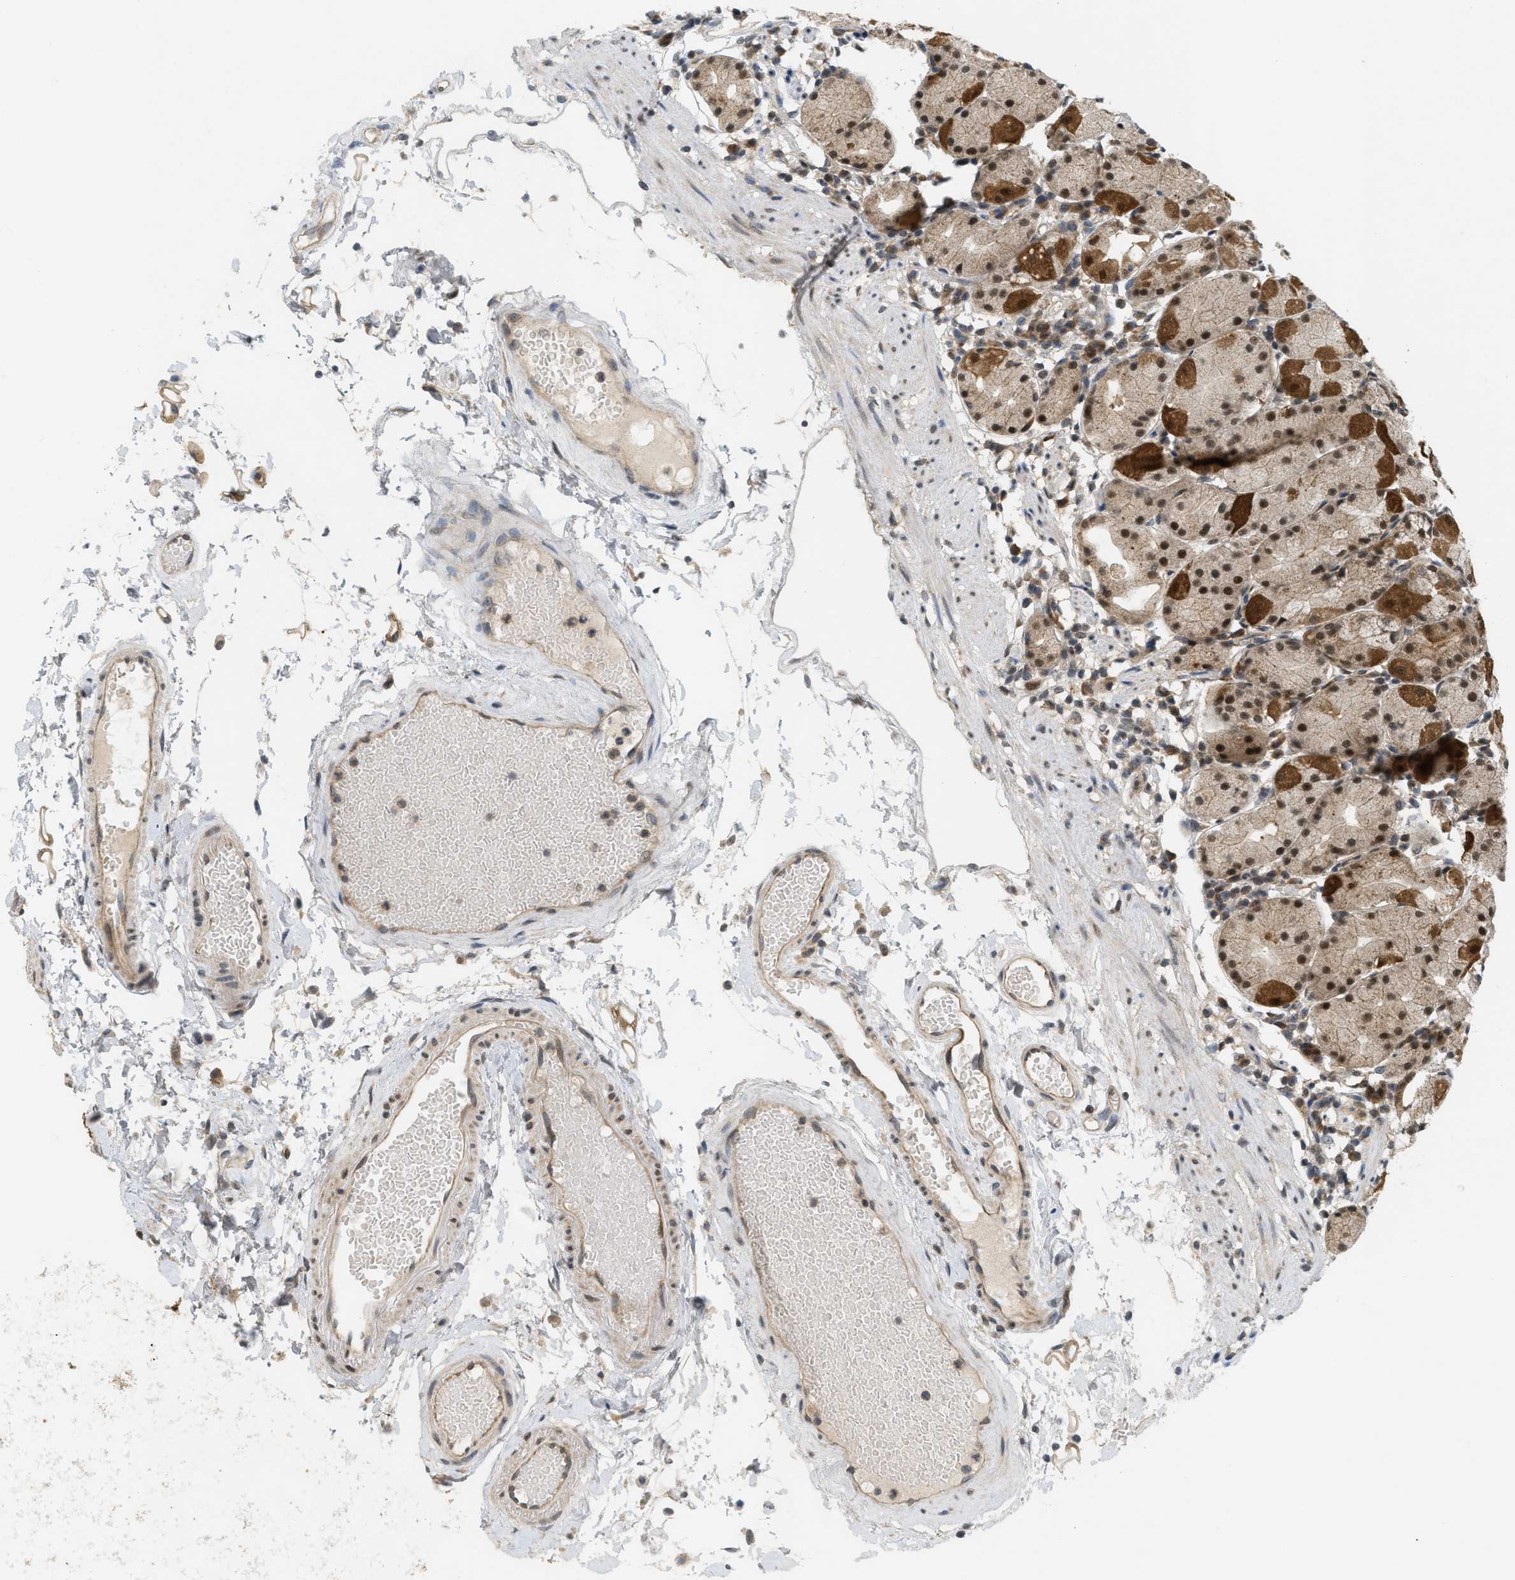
{"staining": {"intensity": "strong", "quantity": "25%-75%", "location": "cytoplasmic/membranous,nuclear"}, "tissue": "stomach", "cell_type": "Glandular cells", "image_type": "normal", "snomed": [{"axis": "morphology", "description": "Normal tissue, NOS"}, {"axis": "topography", "description": "Stomach"}, {"axis": "topography", "description": "Stomach, lower"}], "caption": "This micrograph reveals IHC staining of unremarkable human stomach, with high strong cytoplasmic/membranous,nuclear expression in approximately 25%-75% of glandular cells.", "gene": "PRKD1", "patient": {"sex": "female", "age": 75}}